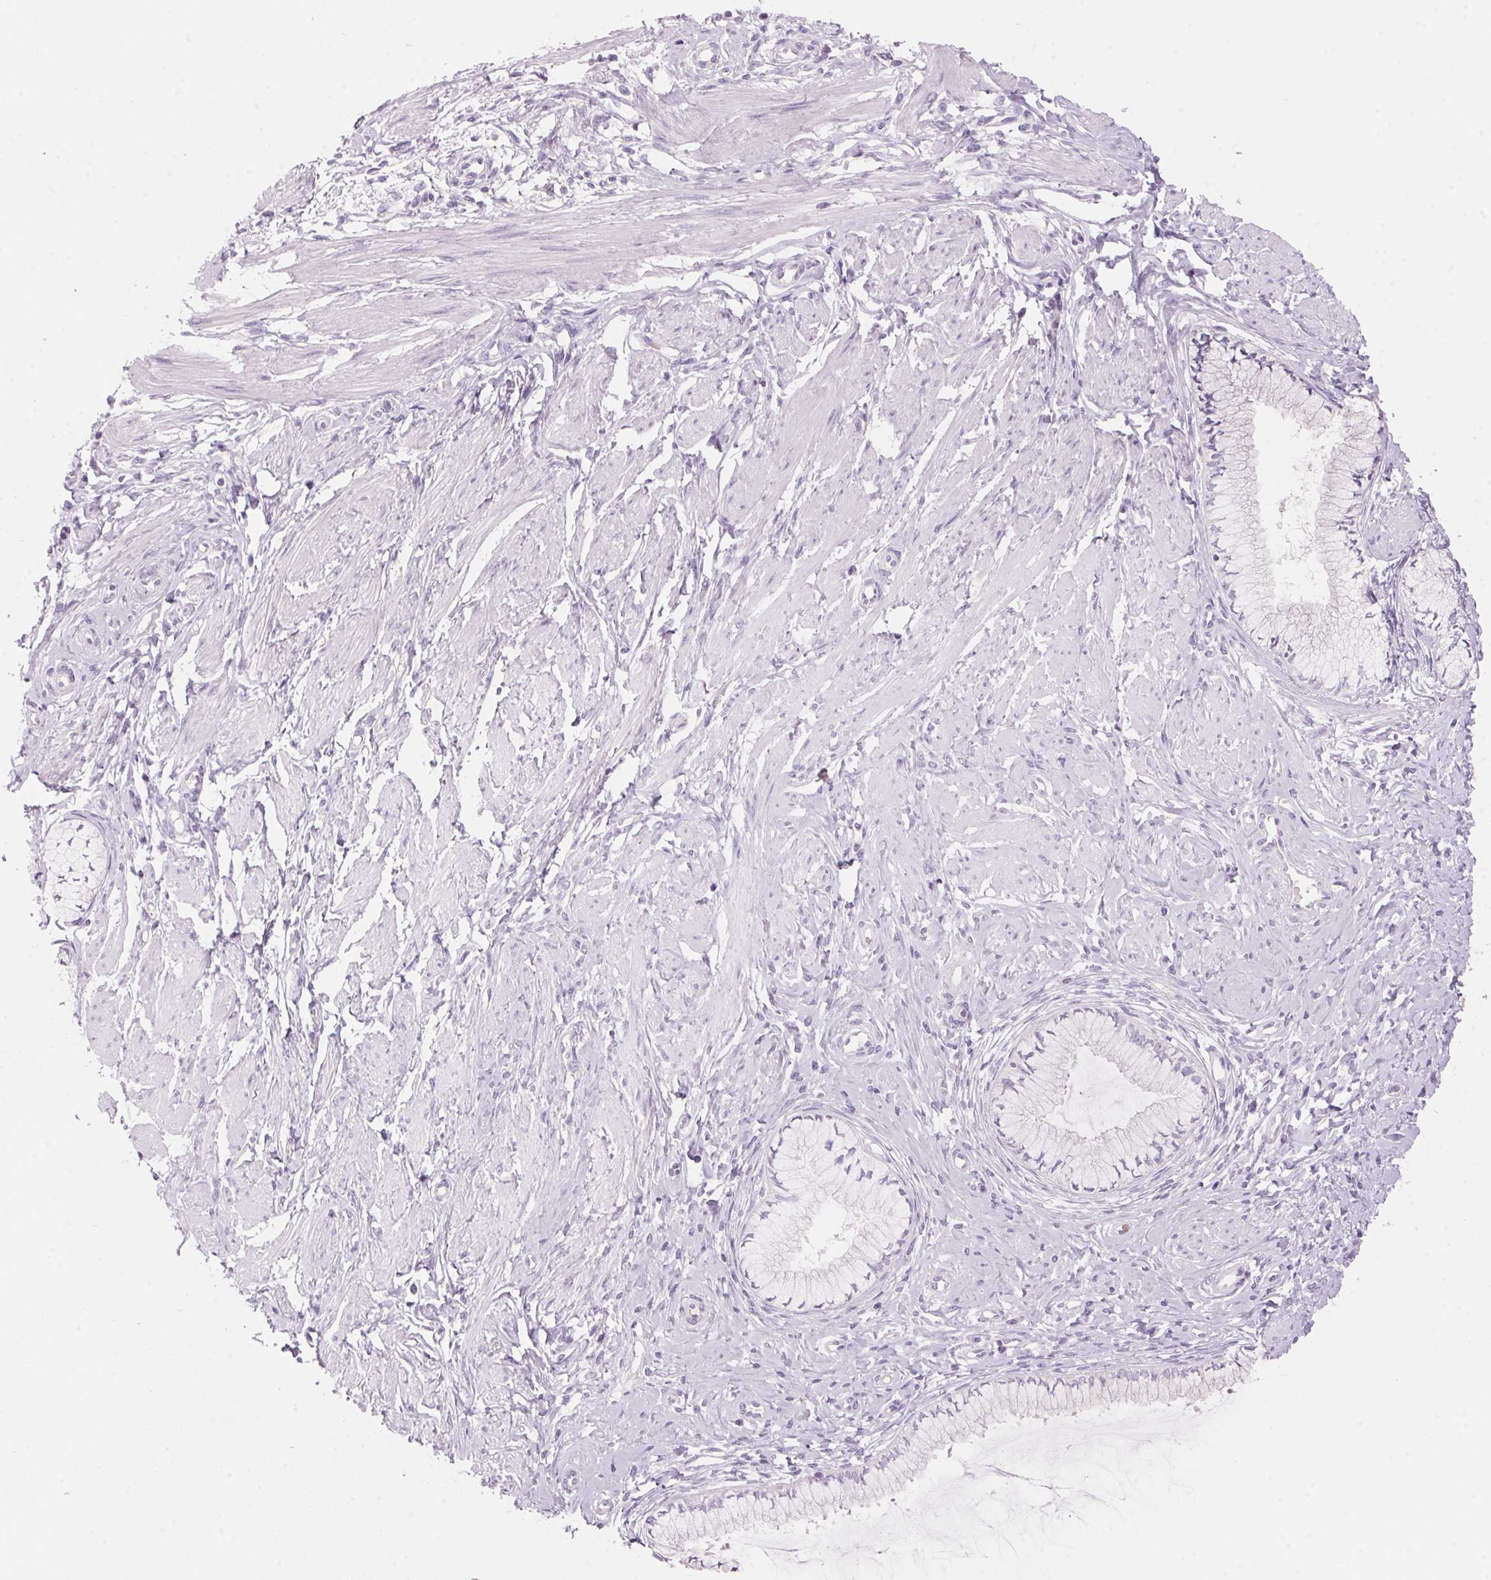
{"staining": {"intensity": "negative", "quantity": "none", "location": "none"}, "tissue": "cervix", "cell_type": "Glandular cells", "image_type": "normal", "snomed": [{"axis": "morphology", "description": "Normal tissue, NOS"}, {"axis": "topography", "description": "Cervix"}], "caption": "Immunohistochemistry (IHC) of benign human cervix shows no staining in glandular cells.", "gene": "HSD17B2", "patient": {"sex": "female", "age": 37}}